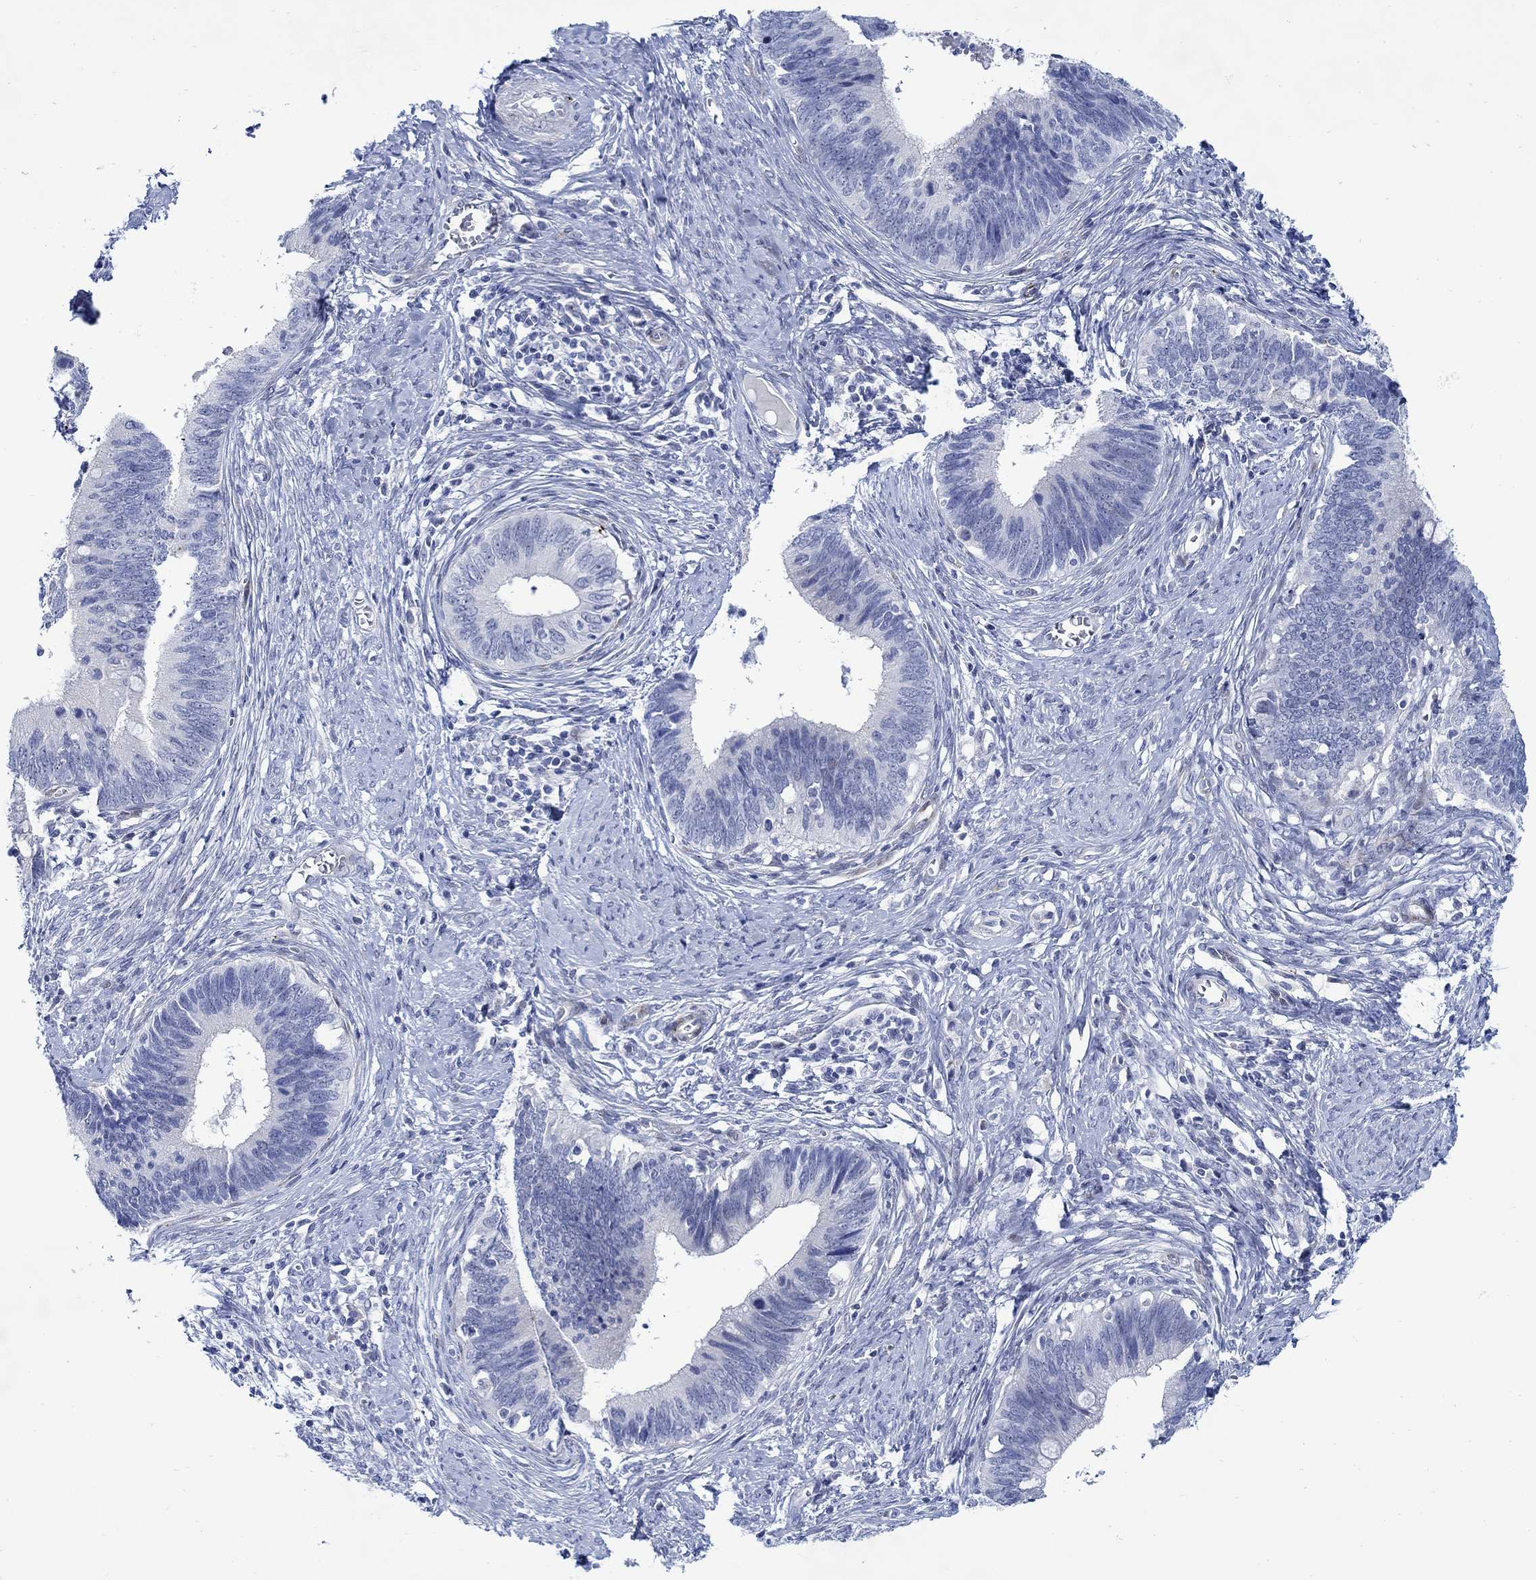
{"staining": {"intensity": "negative", "quantity": "none", "location": "none"}, "tissue": "cervical cancer", "cell_type": "Tumor cells", "image_type": "cancer", "snomed": [{"axis": "morphology", "description": "Adenocarcinoma, NOS"}, {"axis": "topography", "description": "Cervix"}], "caption": "A high-resolution histopathology image shows IHC staining of cervical cancer, which exhibits no significant expression in tumor cells.", "gene": "KSR2", "patient": {"sex": "female", "age": 42}}